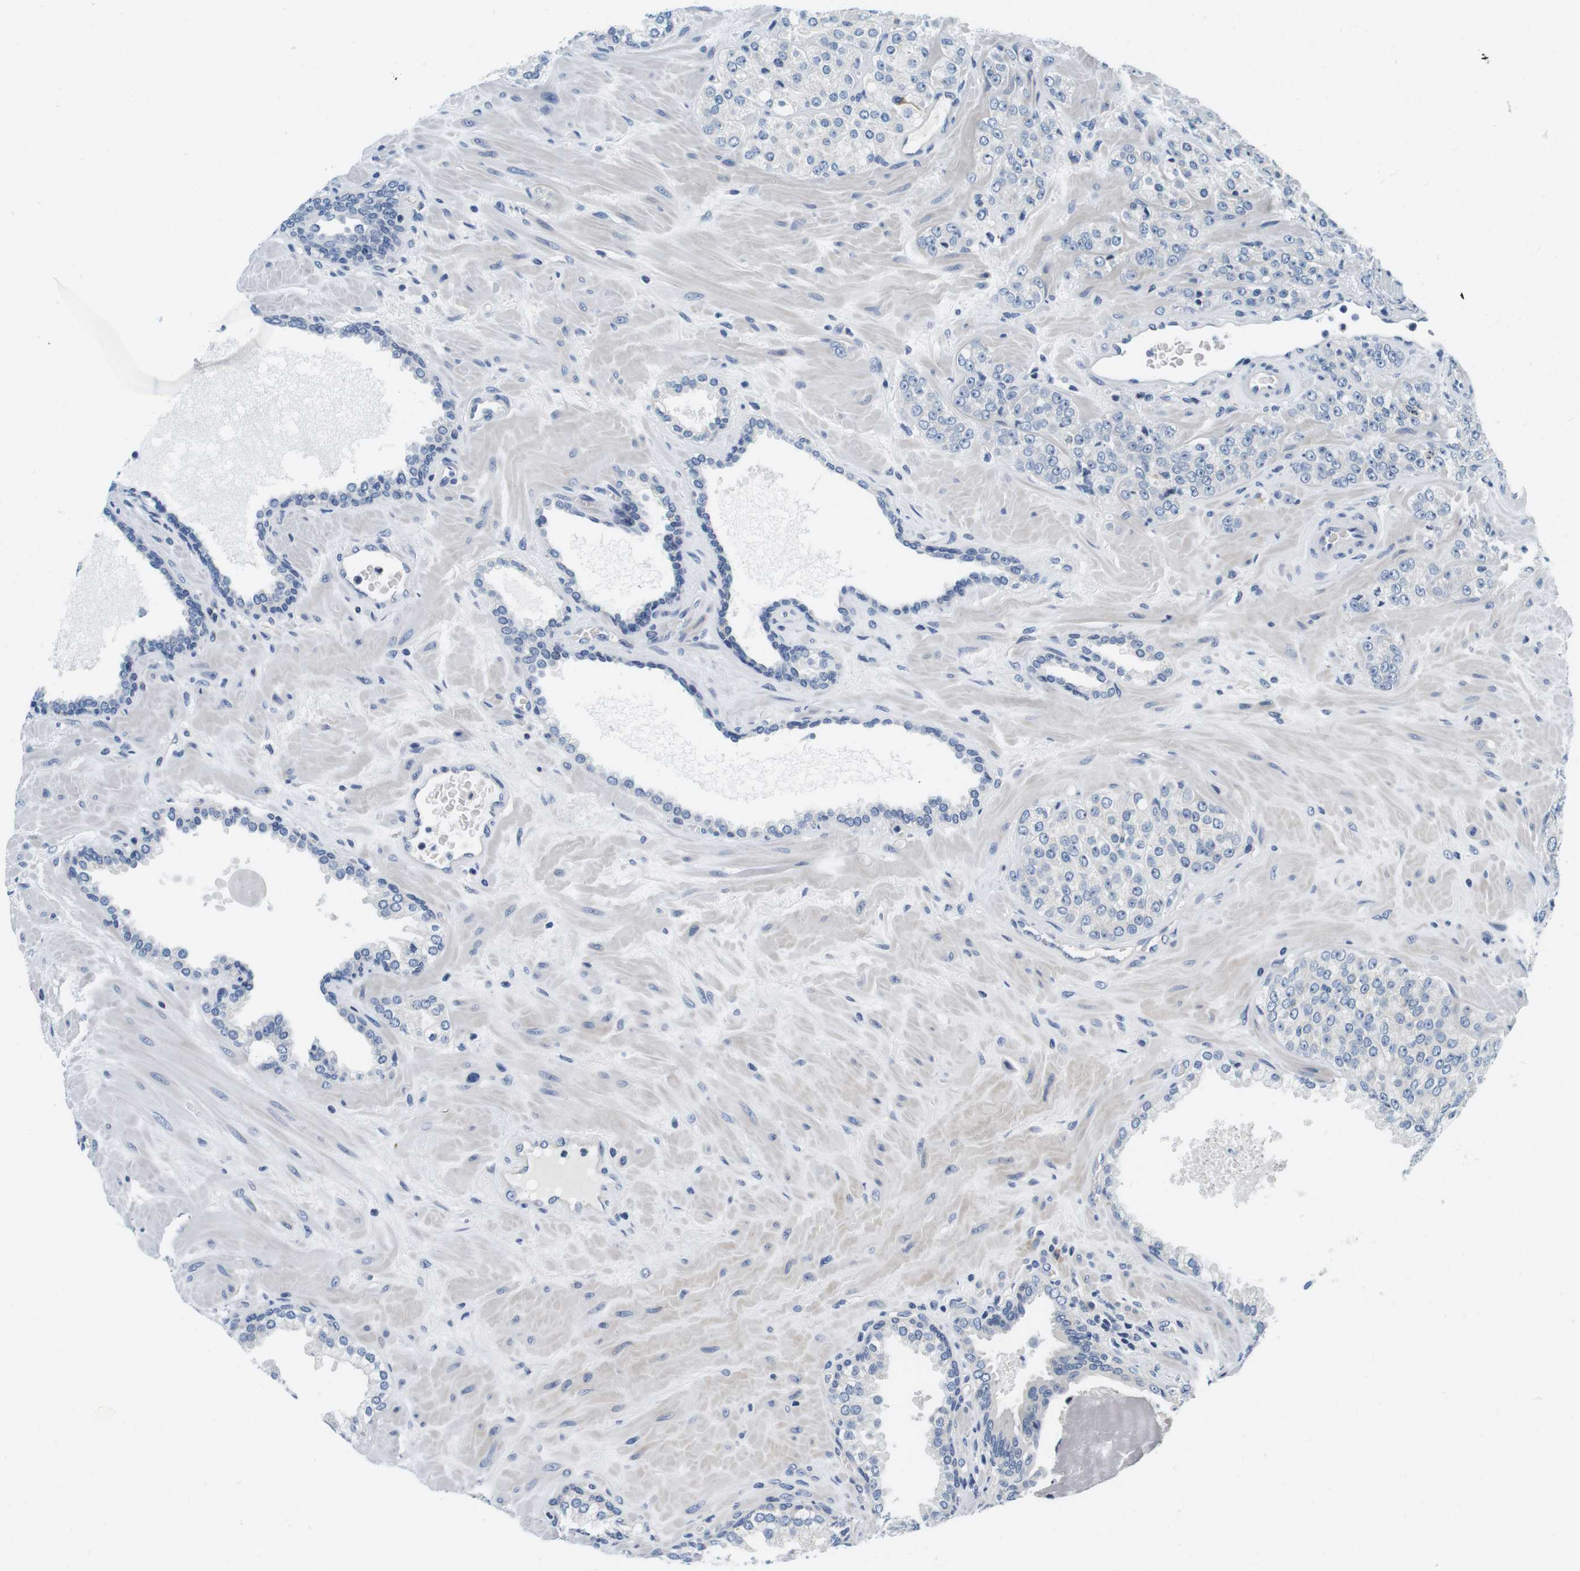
{"staining": {"intensity": "negative", "quantity": "none", "location": "none"}, "tissue": "prostate cancer", "cell_type": "Tumor cells", "image_type": "cancer", "snomed": [{"axis": "morphology", "description": "Adenocarcinoma, High grade"}, {"axis": "topography", "description": "Prostate"}], "caption": "DAB (3,3'-diaminobenzidine) immunohistochemical staining of human prostate adenocarcinoma (high-grade) reveals no significant positivity in tumor cells. The staining was performed using DAB to visualize the protein expression in brown, while the nuclei were stained in blue with hematoxylin (Magnification: 20x).", "gene": "KCNJ5", "patient": {"sex": "male", "age": 64}}